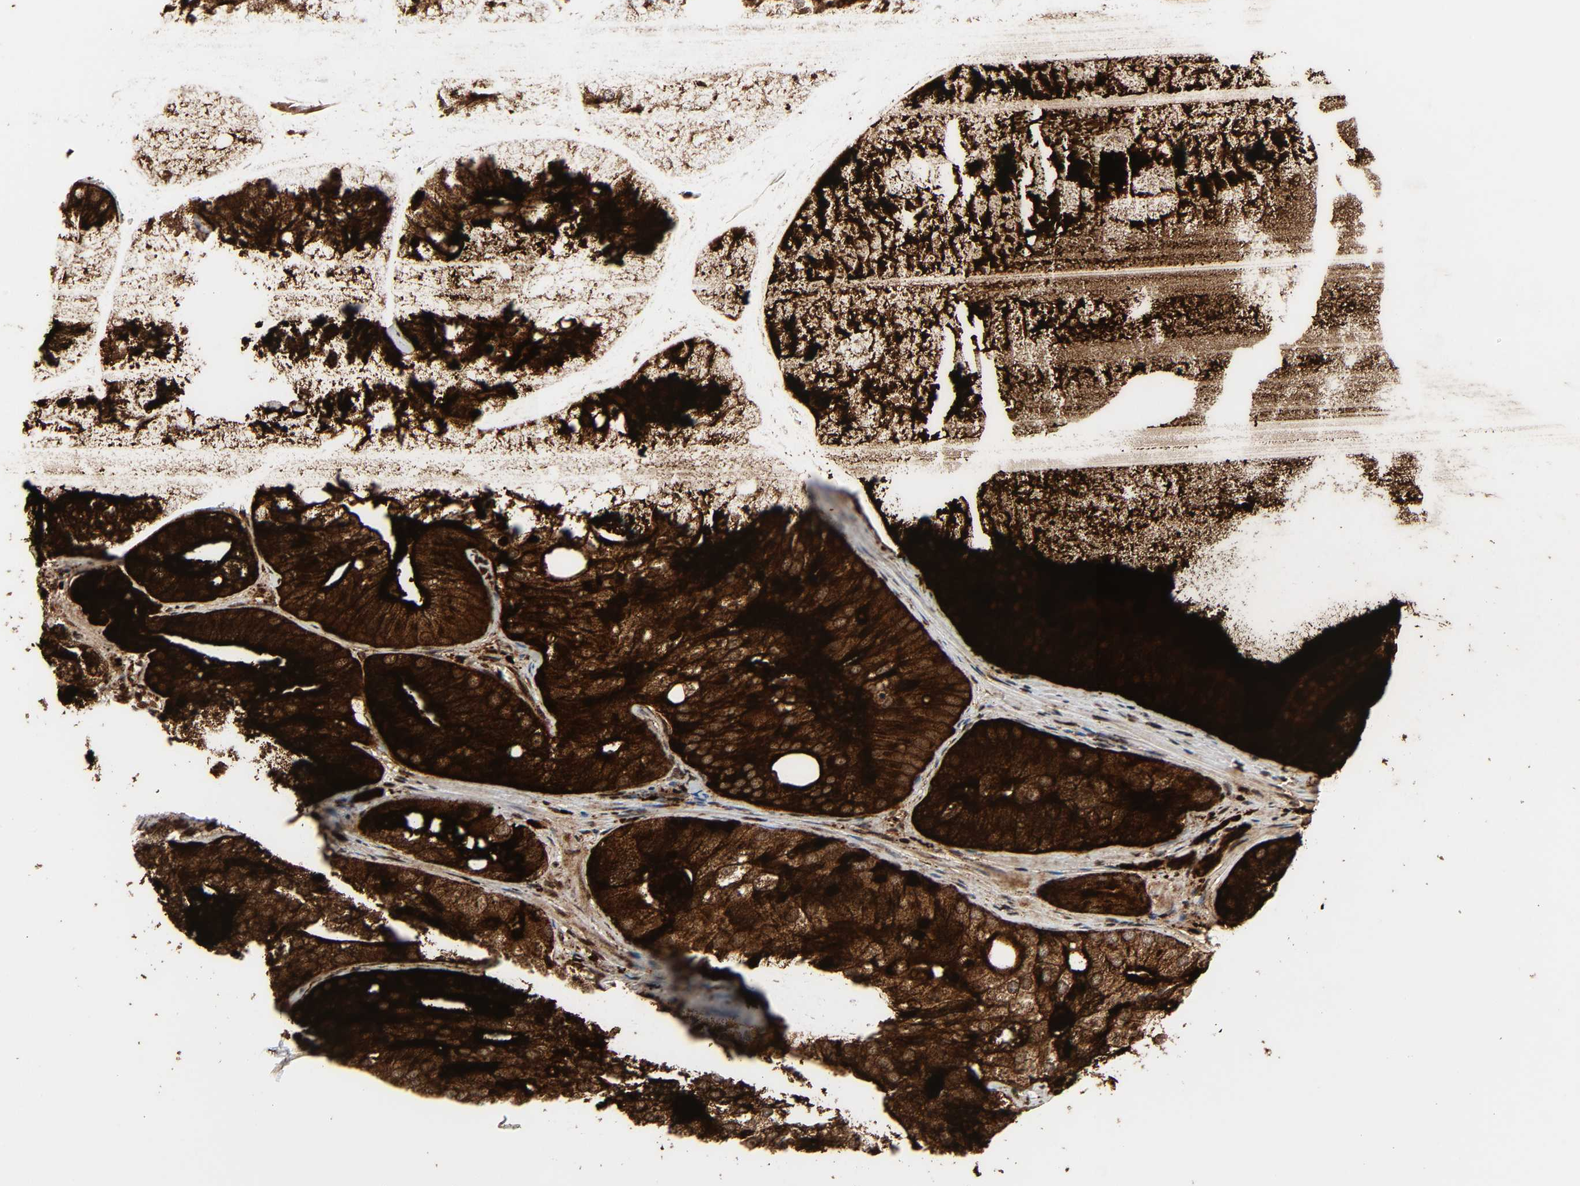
{"staining": {"intensity": "strong", "quantity": ">75%", "location": "cytoplasmic/membranous"}, "tissue": "prostate cancer", "cell_type": "Tumor cells", "image_type": "cancer", "snomed": [{"axis": "morphology", "description": "Adenocarcinoma, Low grade"}, {"axis": "topography", "description": "Prostate"}], "caption": "An immunohistochemistry (IHC) histopathology image of neoplastic tissue is shown. Protein staining in brown shows strong cytoplasmic/membranous positivity in low-grade adenocarcinoma (prostate) within tumor cells.", "gene": "PSAP", "patient": {"sex": "male", "age": 69}}